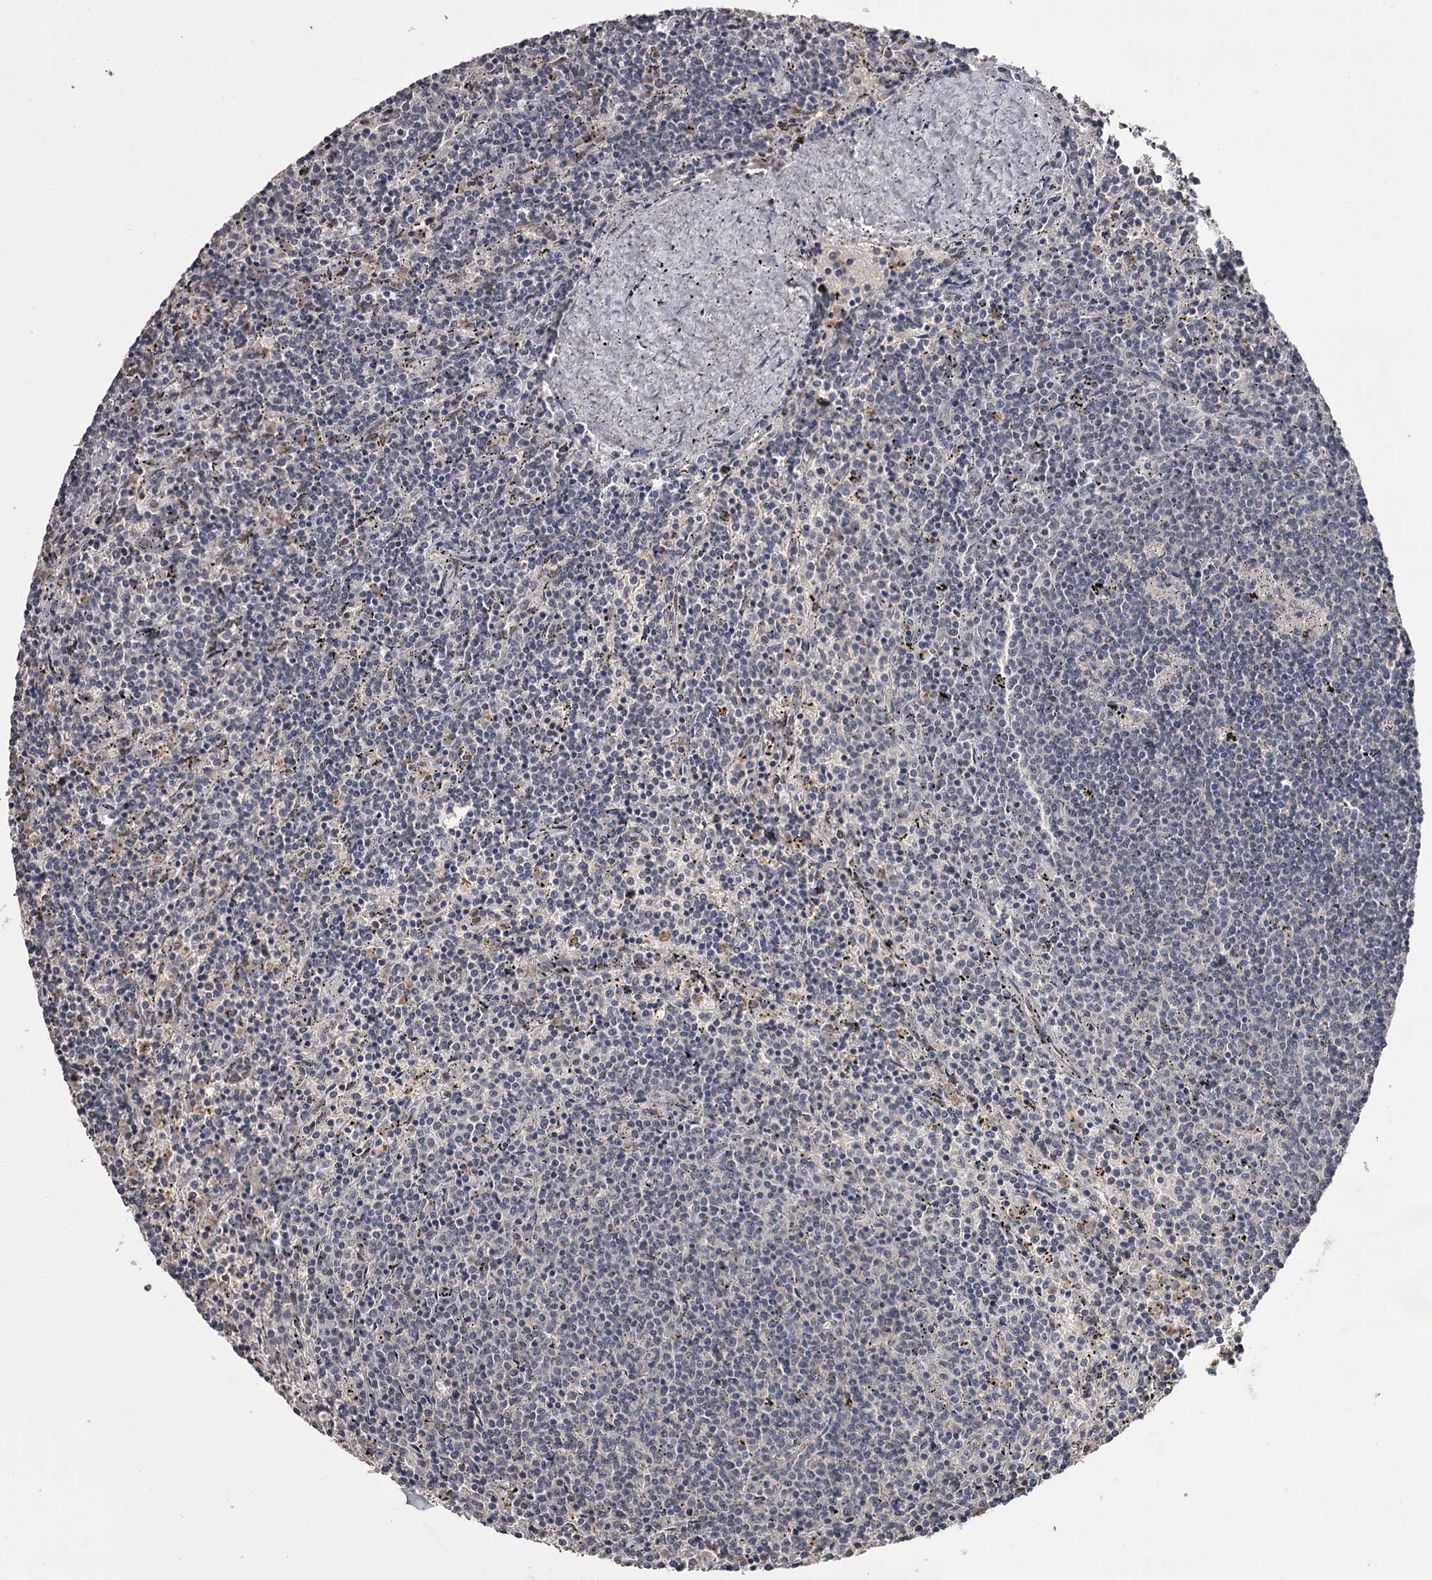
{"staining": {"intensity": "negative", "quantity": "none", "location": "none"}, "tissue": "lymphoma", "cell_type": "Tumor cells", "image_type": "cancer", "snomed": [{"axis": "morphology", "description": "Malignant lymphoma, non-Hodgkin's type, Low grade"}, {"axis": "topography", "description": "Spleen"}], "caption": "DAB immunohistochemical staining of human lymphoma reveals no significant positivity in tumor cells.", "gene": "PRPF40B", "patient": {"sex": "female", "age": 50}}